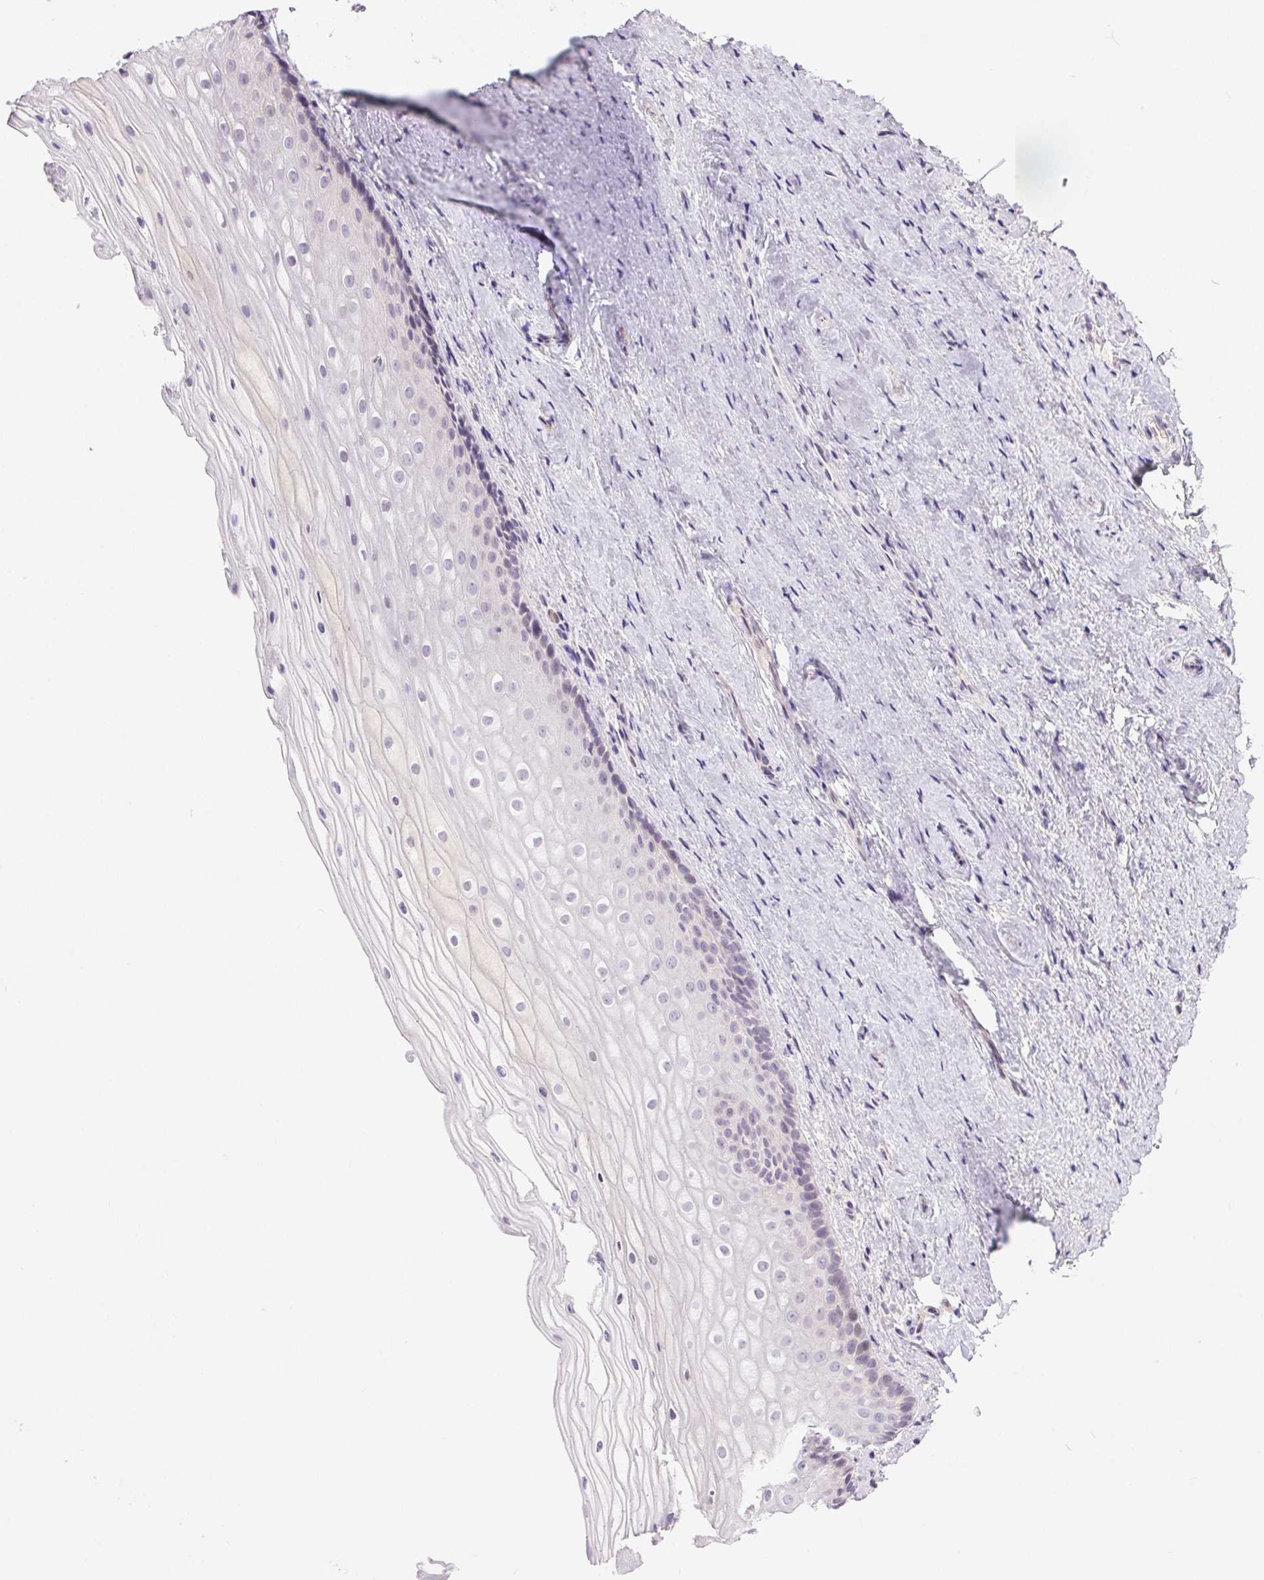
{"staining": {"intensity": "negative", "quantity": "none", "location": "none"}, "tissue": "vagina", "cell_type": "Squamous epithelial cells", "image_type": "normal", "snomed": [{"axis": "morphology", "description": "Normal tissue, NOS"}, {"axis": "topography", "description": "Vagina"}], "caption": "This is an immunohistochemistry image of unremarkable vagina. There is no staining in squamous epithelial cells.", "gene": "SYT11", "patient": {"sex": "female", "age": 52}}